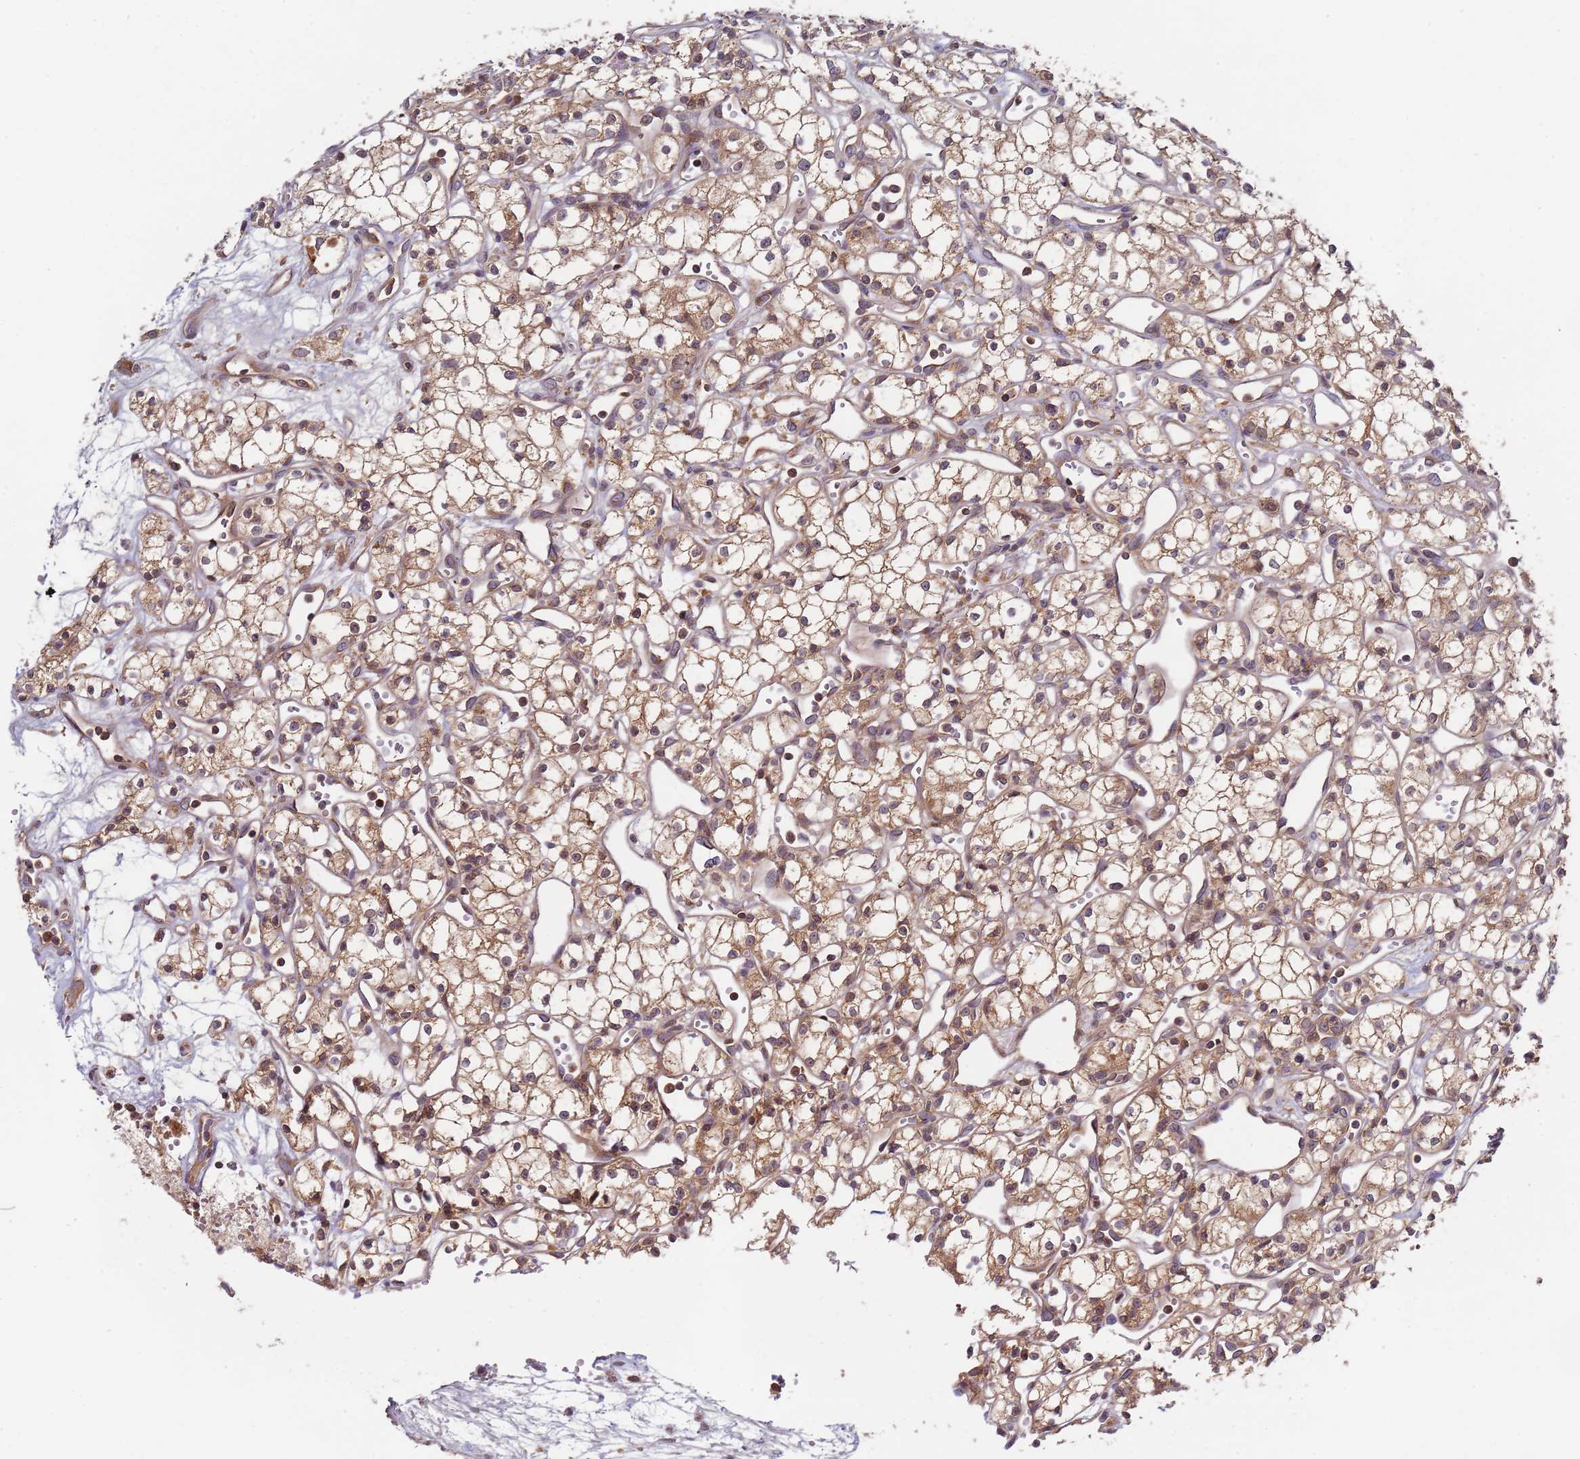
{"staining": {"intensity": "moderate", "quantity": ">75%", "location": "cytoplasmic/membranous"}, "tissue": "renal cancer", "cell_type": "Tumor cells", "image_type": "cancer", "snomed": [{"axis": "morphology", "description": "Adenocarcinoma, NOS"}, {"axis": "topography", "description": "Kidney"}], "caption": "An immunohistochemistry (IHC) photomicrograph of neoplastic tissue is shown. Protein staining in brown labels moderate cytoplasmic/membranous positivity in renal adenocarcinoma within tumor cells. The staining is performed using DAB brown chromogen to label protein expression. The nuclei are counter-stained blue using hematoxylin.", "gene": "OR5A2", "patient": {"sex": "male", "age": 59}}